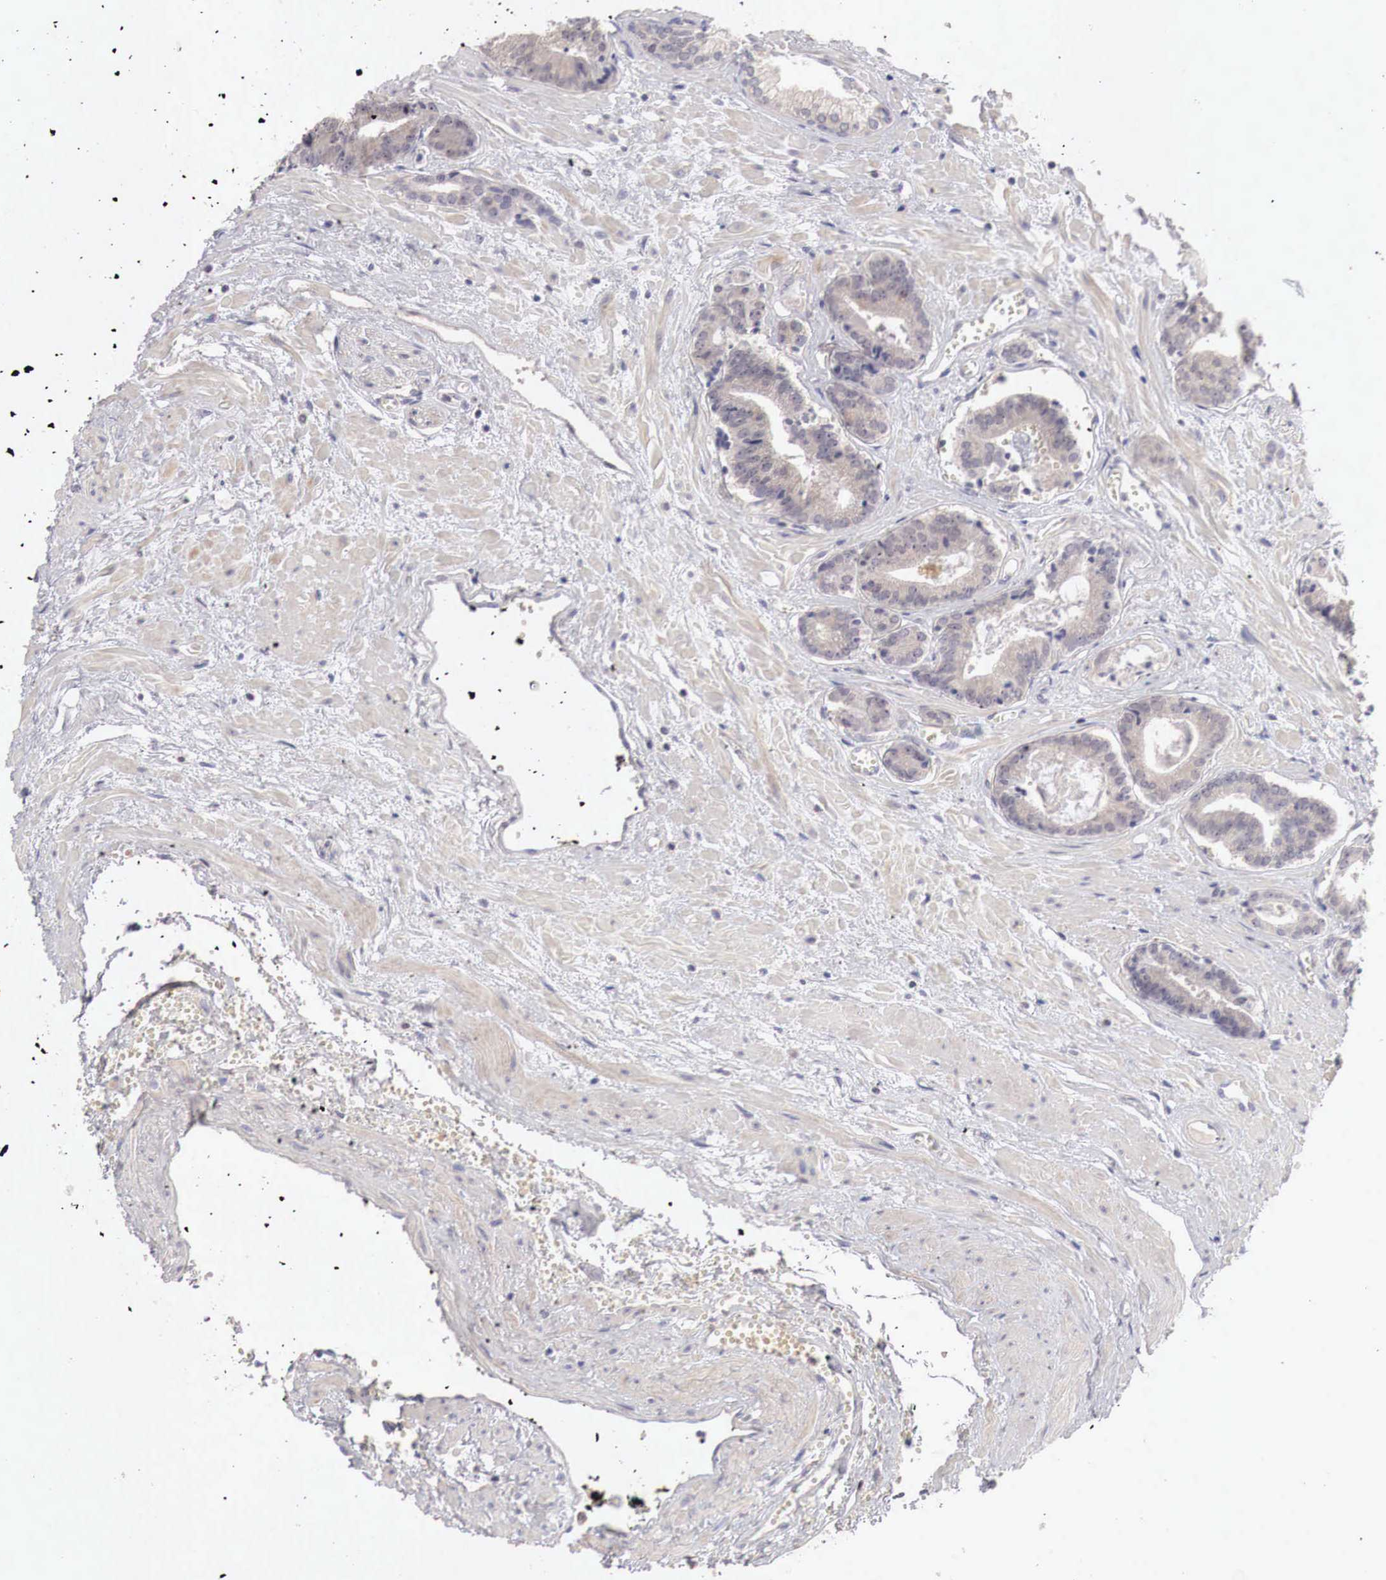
{"staining": {"intensity": "weak", "quantity": "25%-75%", "location": "cytoplasmic/membranous"}, "tissue": "prostate cancer", "cell_type": "Tumor cells", "image_type": "cancer", "snomed": [{"axis": "morphology", "description": "Adenocarcinoma, High grade"}, {"axis": "topography", "description": "Prostate"}], "caption": "A histopathology image of human prostate cancer (high-grade adenocarcinoma) stained for a protein exhibits weak cytoplasmic/membranous brown staining in tumor cells.", "gene": "GATA1", "patient": {"sex": "male", "age": 56}}